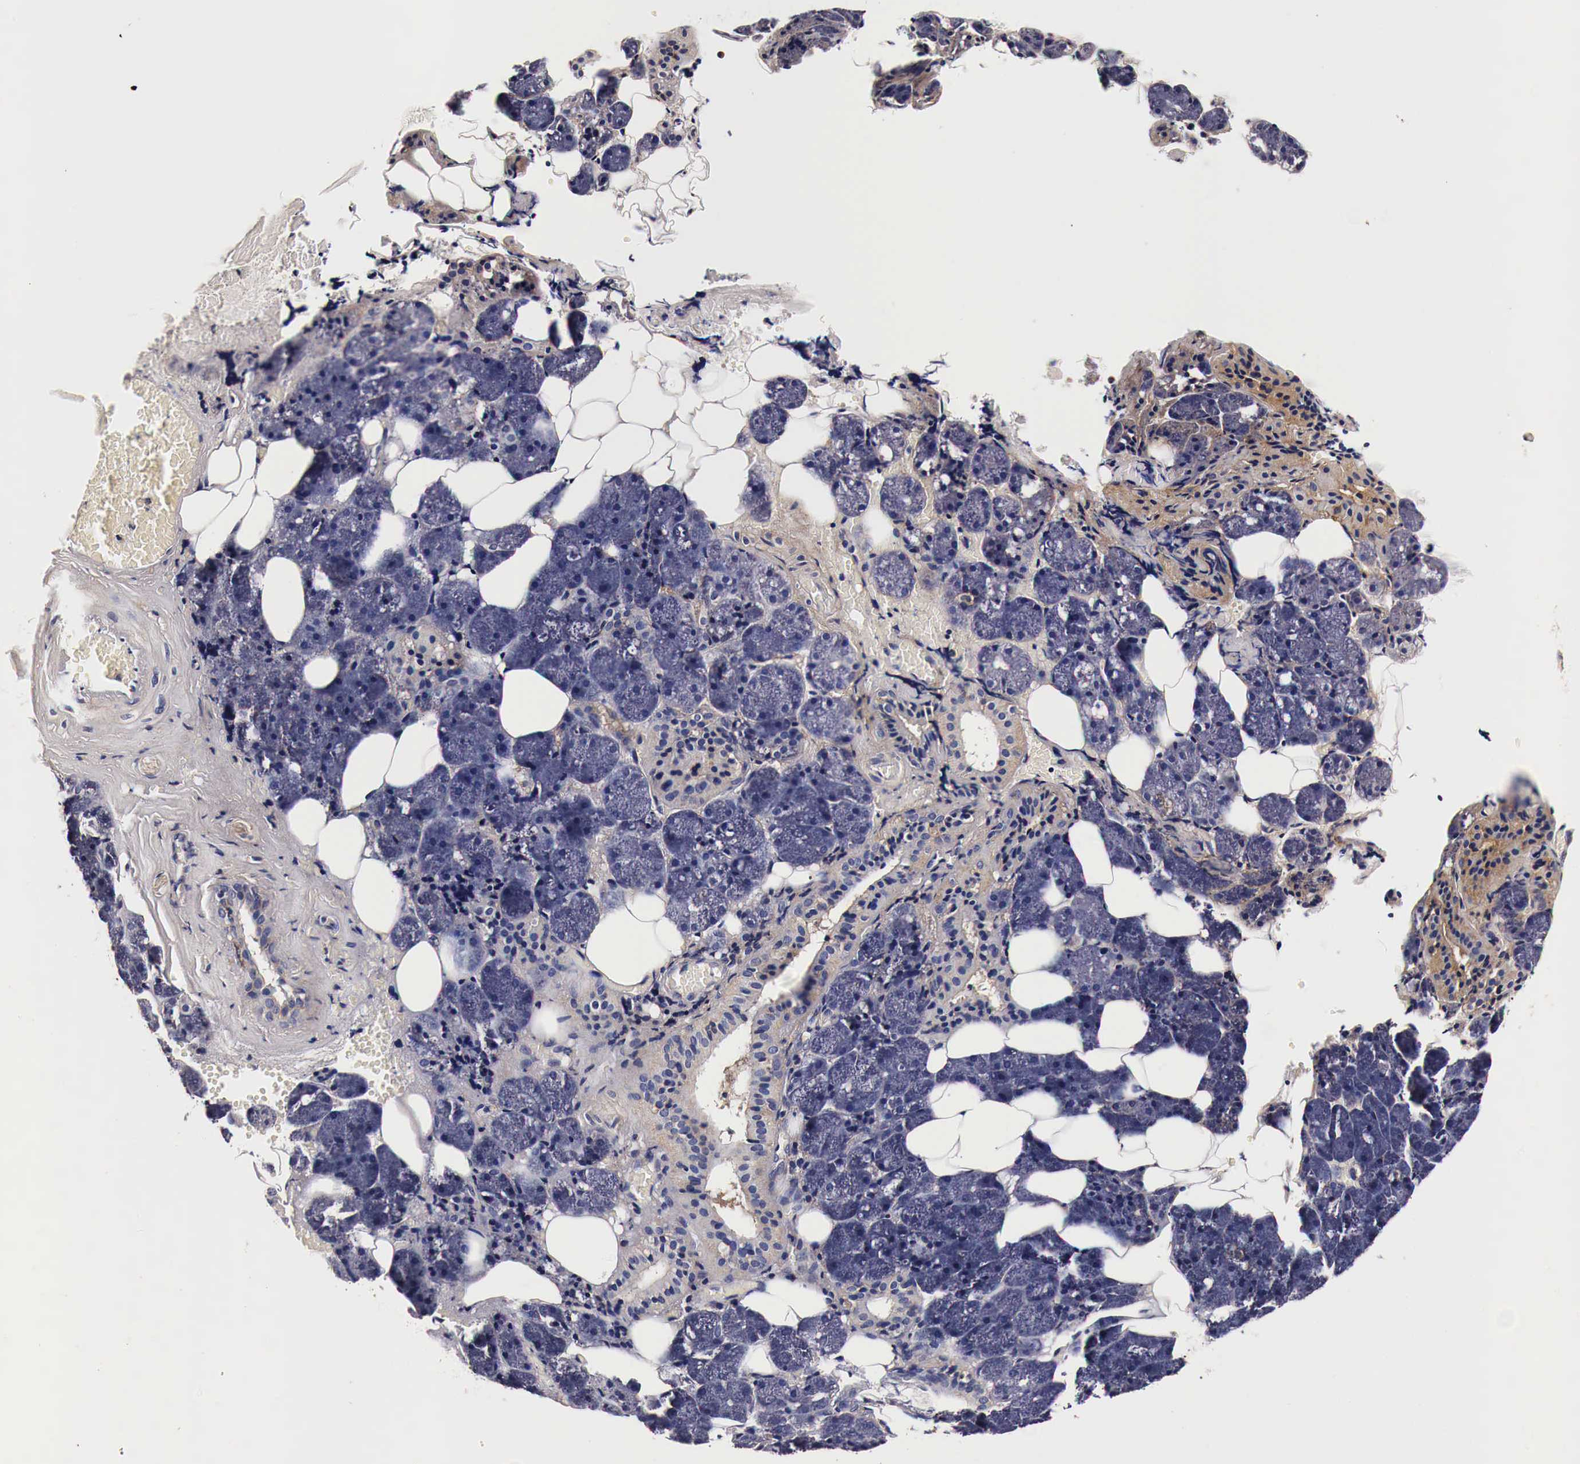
{"staining": {"intensity": "negative", "quantity": "none", "location": "none"}, "tissue": "salivary gland", "cell_type": "Glandular cells", "image_type": "normal", "snomed": [{"axis": "morphology", "description": "Normal tissue, NOS"}, {"axis": "topography", "description": "Salivary gland"}], "caption": "This micrograph is of unremarkable salivary gland stained with IHC to label a protein in brown with the nuclei are counter-stained blue. There is no staining in glandular cells. Brightfield microscopy of IHC stained with DAB (brown) and hematoxylin (blue), captured at high magnification.", "gene": "RP2", "patient": {"sex": "female", "age": 55}}